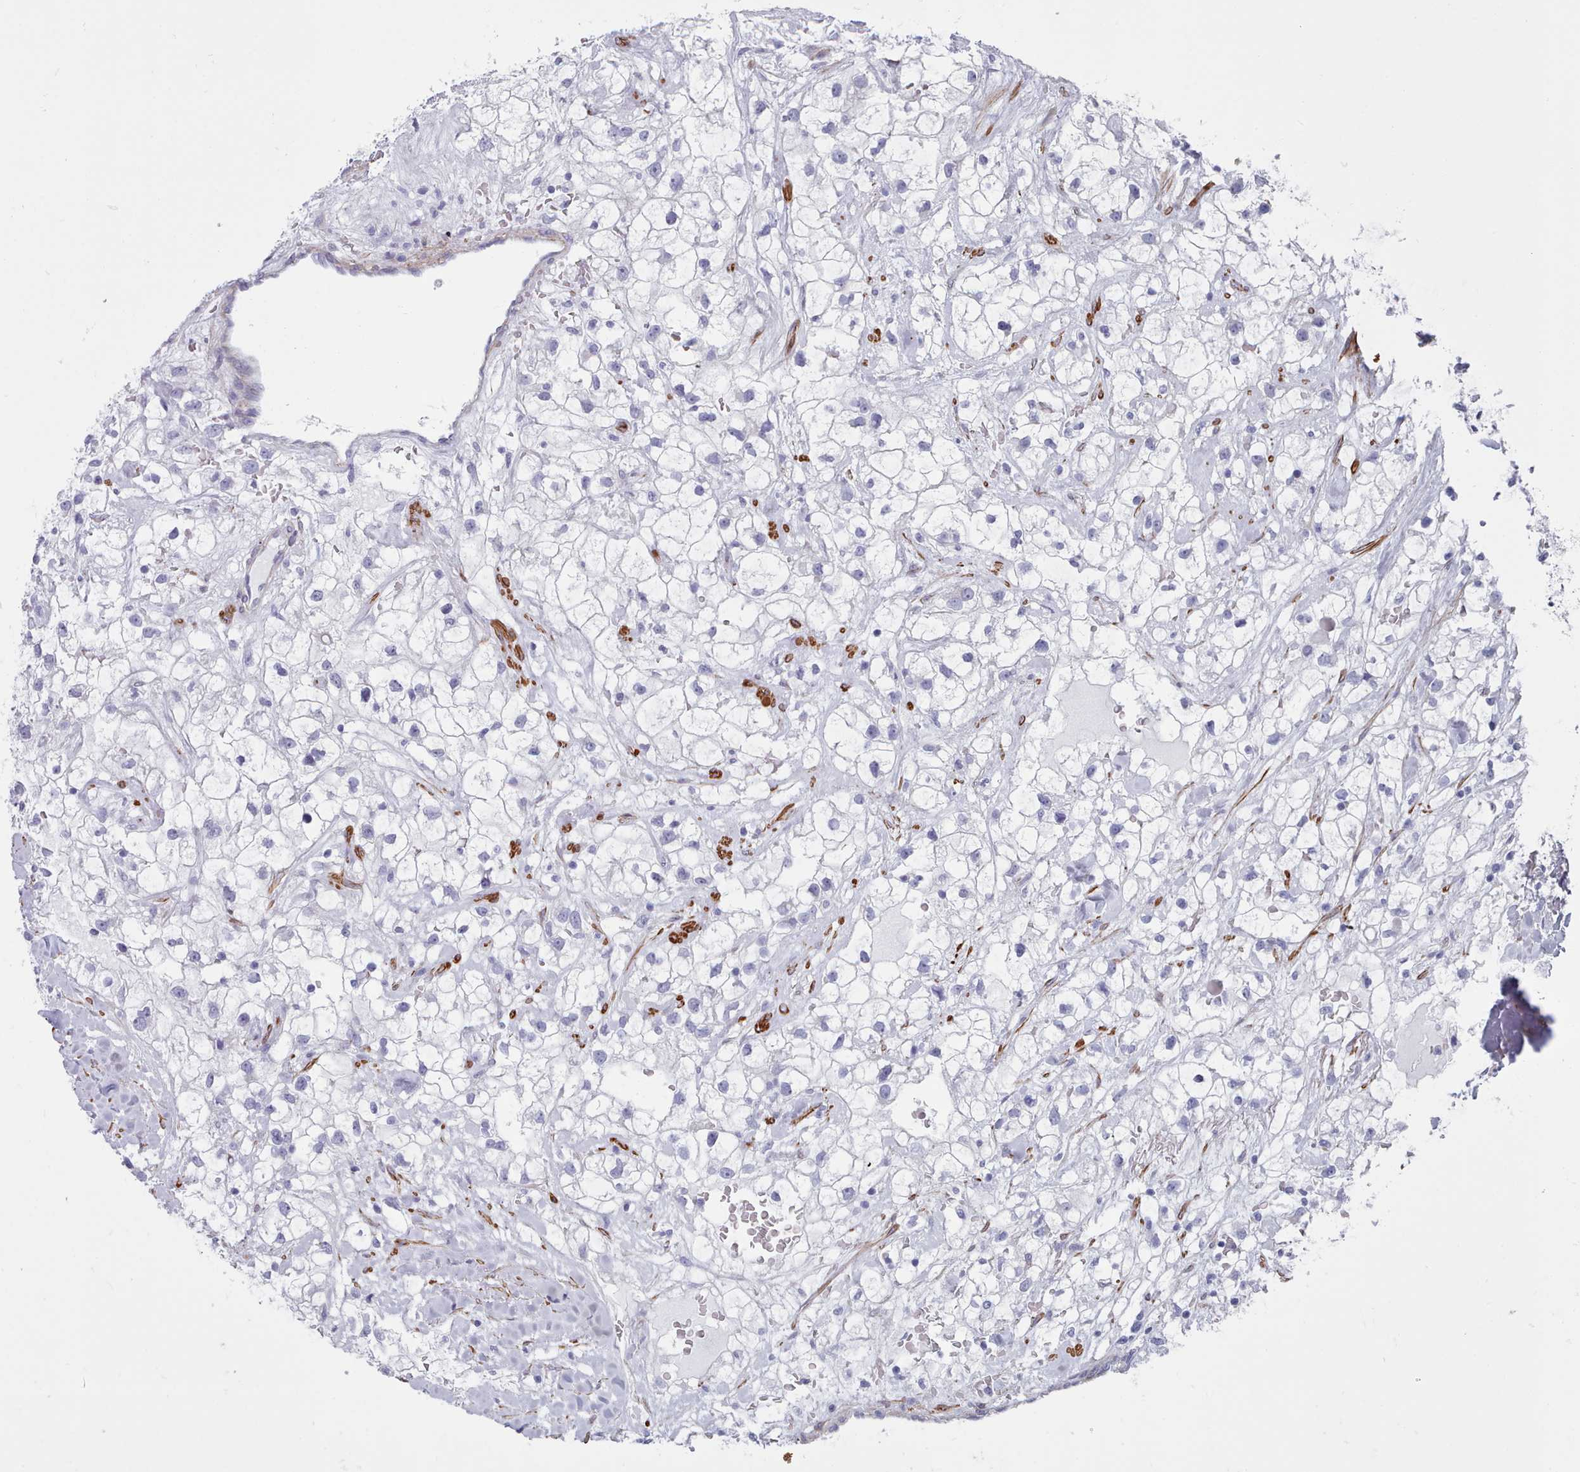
{"staining": {"intensity": "negative", "quantity": "none", "location": "none"}, "tissue": "renal cancer", "cell_type": "Tumor cells", "image_type": "cancer", "snomed": [{"axis": "morphology", "description": "Adenocarcinoma, NOS"}, {"axis": "topography", "description": "Kidney"}], "caption": "This is an immunohistochemistry image of adenocarcinoma (renal). There is no positivity in tumor cells.", "gene": "FPGS", "patient": {"sex": "male", "age": 59}}